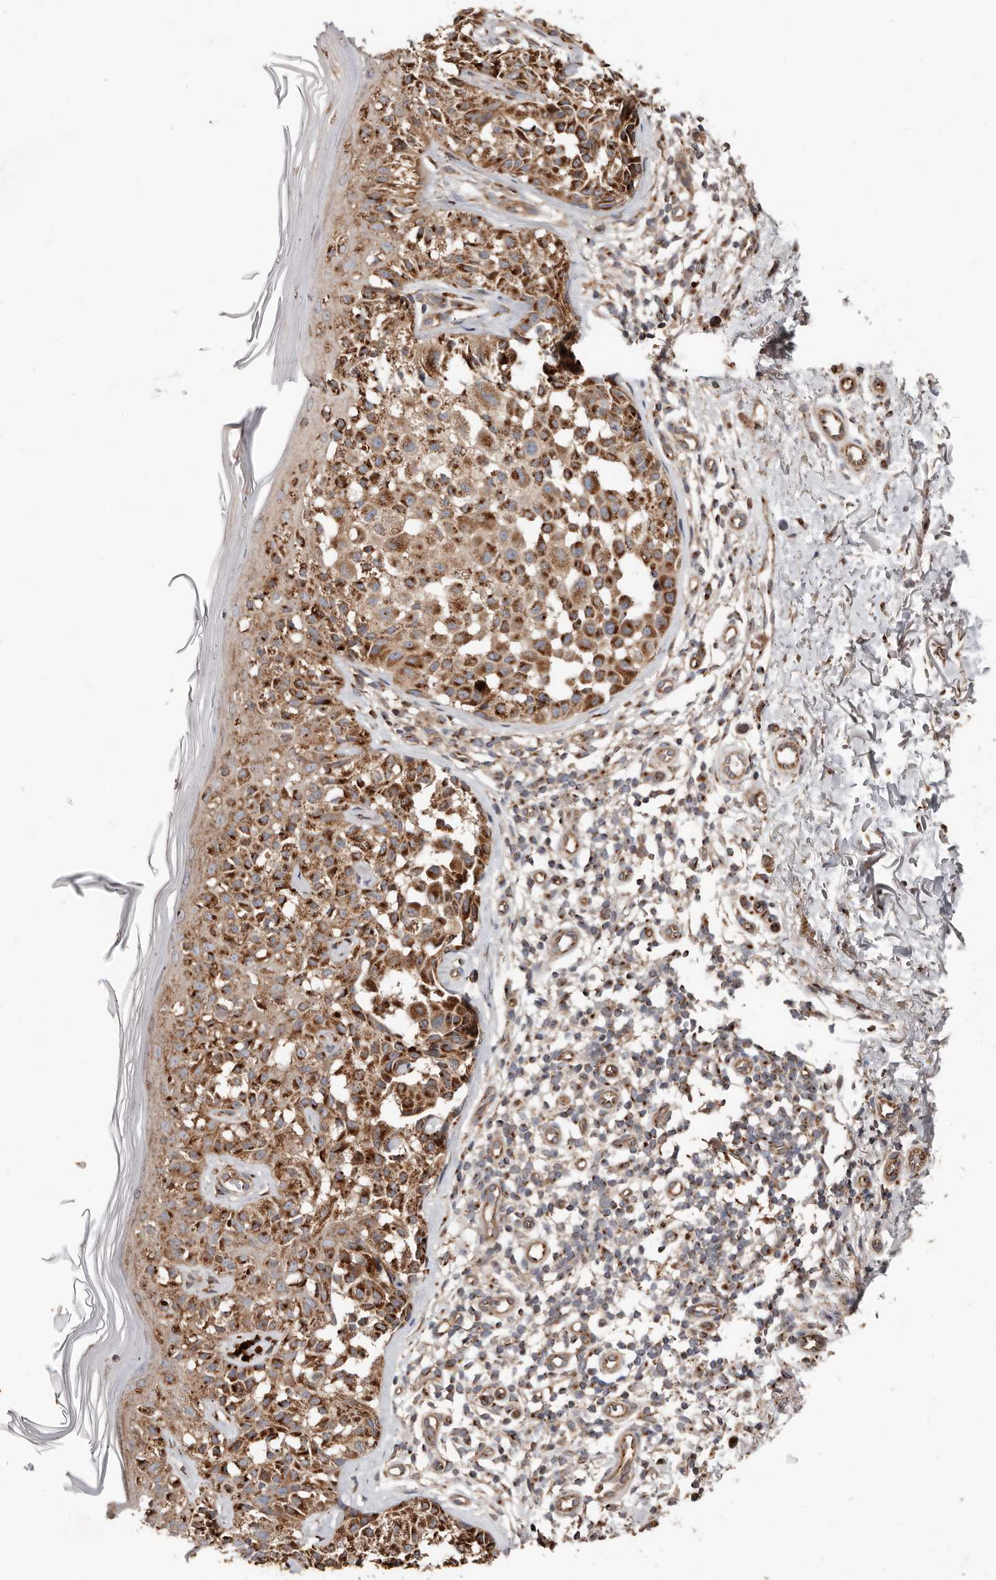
{"staining": {"intensity": "moderate", "quantity": ">75%", "location": "cytoplasmic/membranous"}, "tissue": "melanoma", "cell_type": "Tumor cells", "image_type": "cancer", "snomed": [{"axis": "morphology", "description": "Malignant melanoma, NOS"}, {"axis": "topography", "description": "Skin"}], "caption": "Protein analysis of malignant melanoma tissue demonstrates moderate cytoplasmic/membranous positivity in about >75% of tumor cells.", "gene": "COG1", "patient": {"sex": "female", "age": 50}}